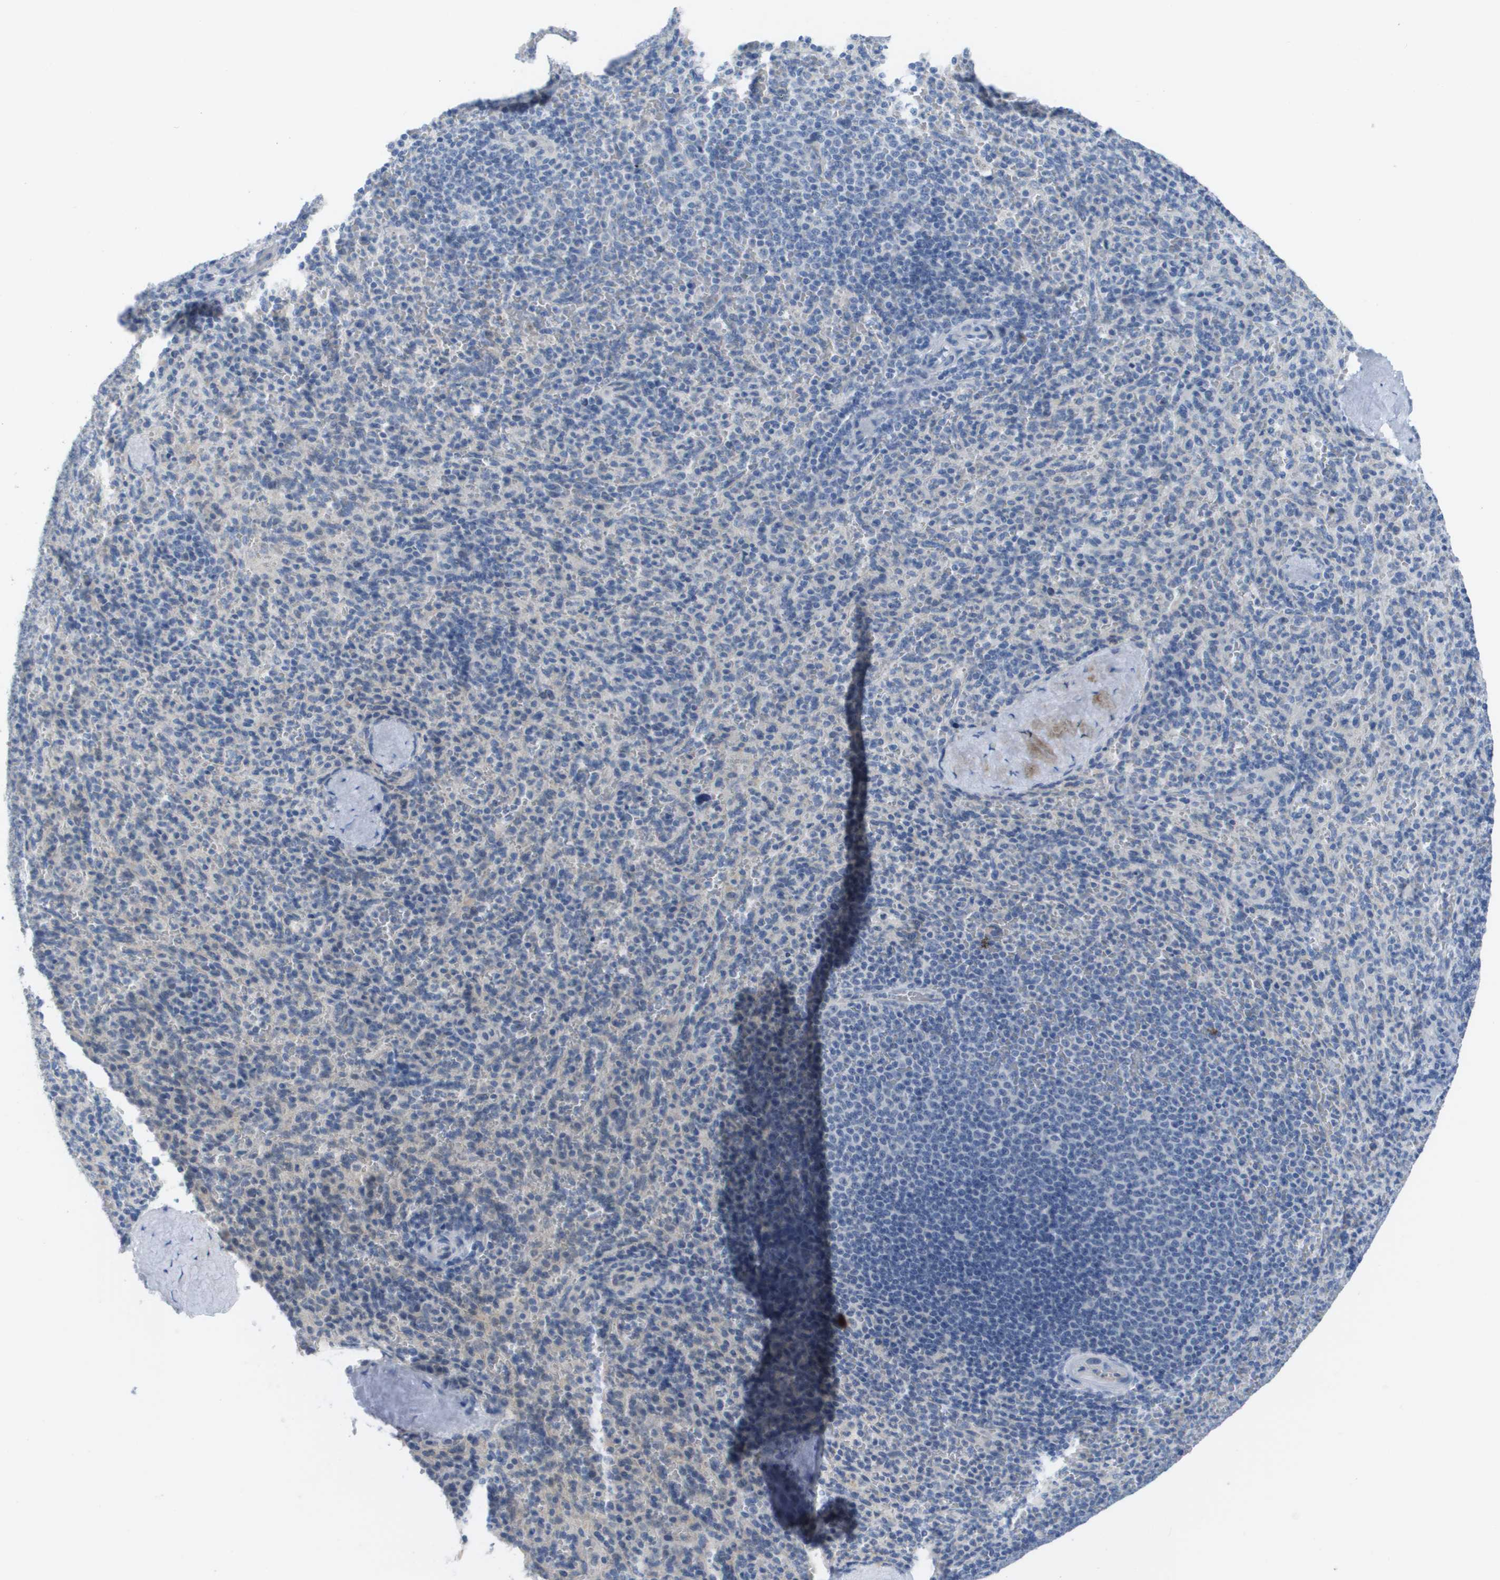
{"staining": {"intensity": "negative", "quantity": "none", "location": "none"}, "tissue": "spleen", "cell_type": "Cells in red pulp", "image_type": "normal", "snomed": [{"axis": "morphology", "description": "Normal tissue, NOS"}, {"axis": "topography", "description": "Spleen"}], "caption": "A high-resolution histopathology image shows immunohistochemistry staining of benign spleen, which exhibits no significant positivity in cells in red pulp. (DAB (3,3'-diaminobenzidine) immunohistochemistry (IHC), high magnification).", "gene": "PDE4A", "patient": {"sex": "male", "age": 36}}